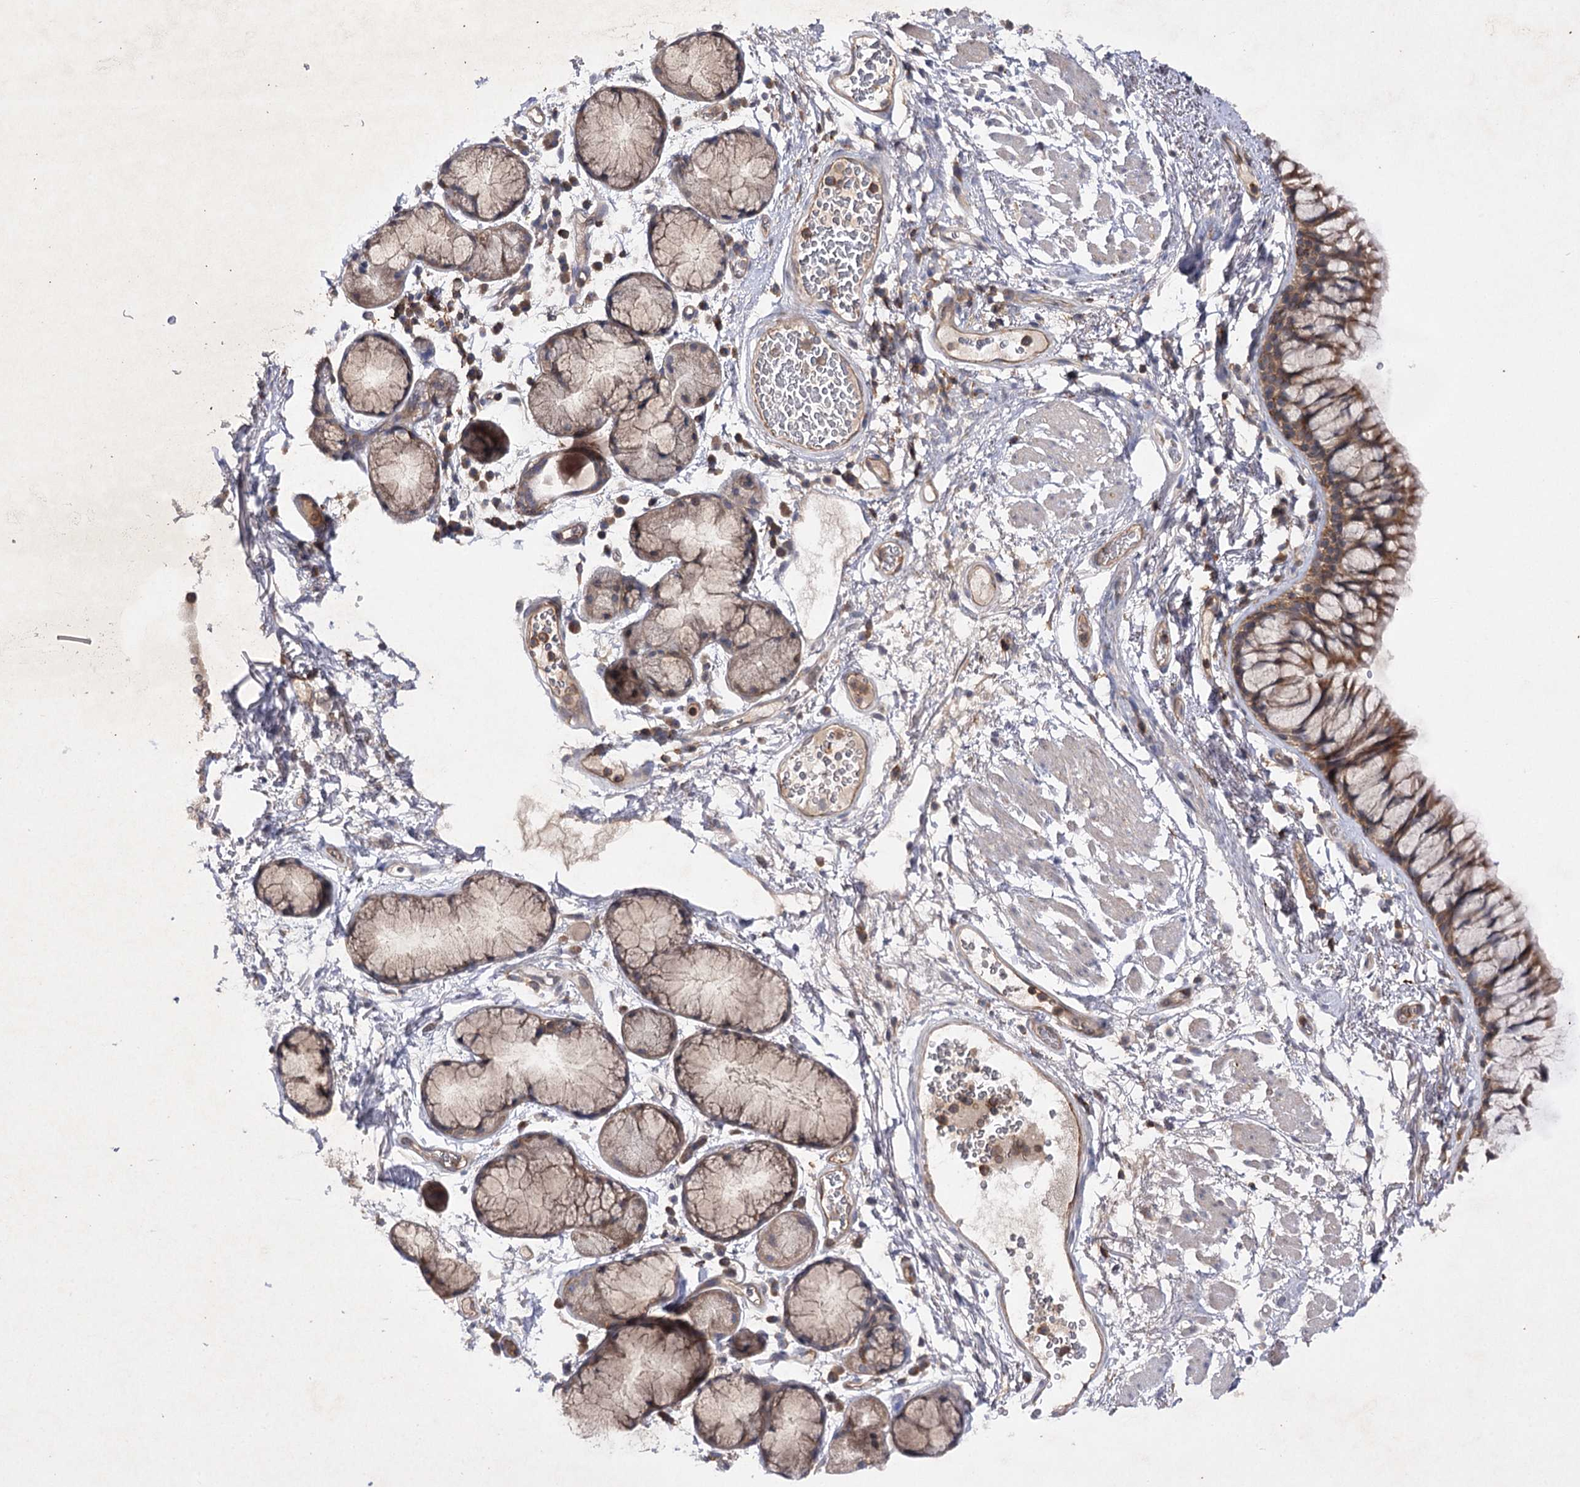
{"staining": {"intensity": "moderate", "quantity": ">75%", "location": "cytoplasmic/membranous"}, "tissue": "bronchus", "cell_type": "Respiratory epithelial cells", "image_type": "normal", "snomed": [{"axis": "morphology", "description": "Normal tissue, NOS"}, {"axis": "topography", "description": "Cartilage tissue"}, {"axis": "topography", "description": "Bronchus"}], "caption": "DAB (3,3'-diaminobenzidine) immunohistochemical staining of benign bronchus shows moderate cytoplasmic/membranous protein staining in about >75% of respiratory epithelial cells. (DAB (3,3'-diaminobenzidine) = brown stain, brightfield microscopy at high magnification).", "gene": "BCR", "patient": {"sex": "female", "age": 73}}